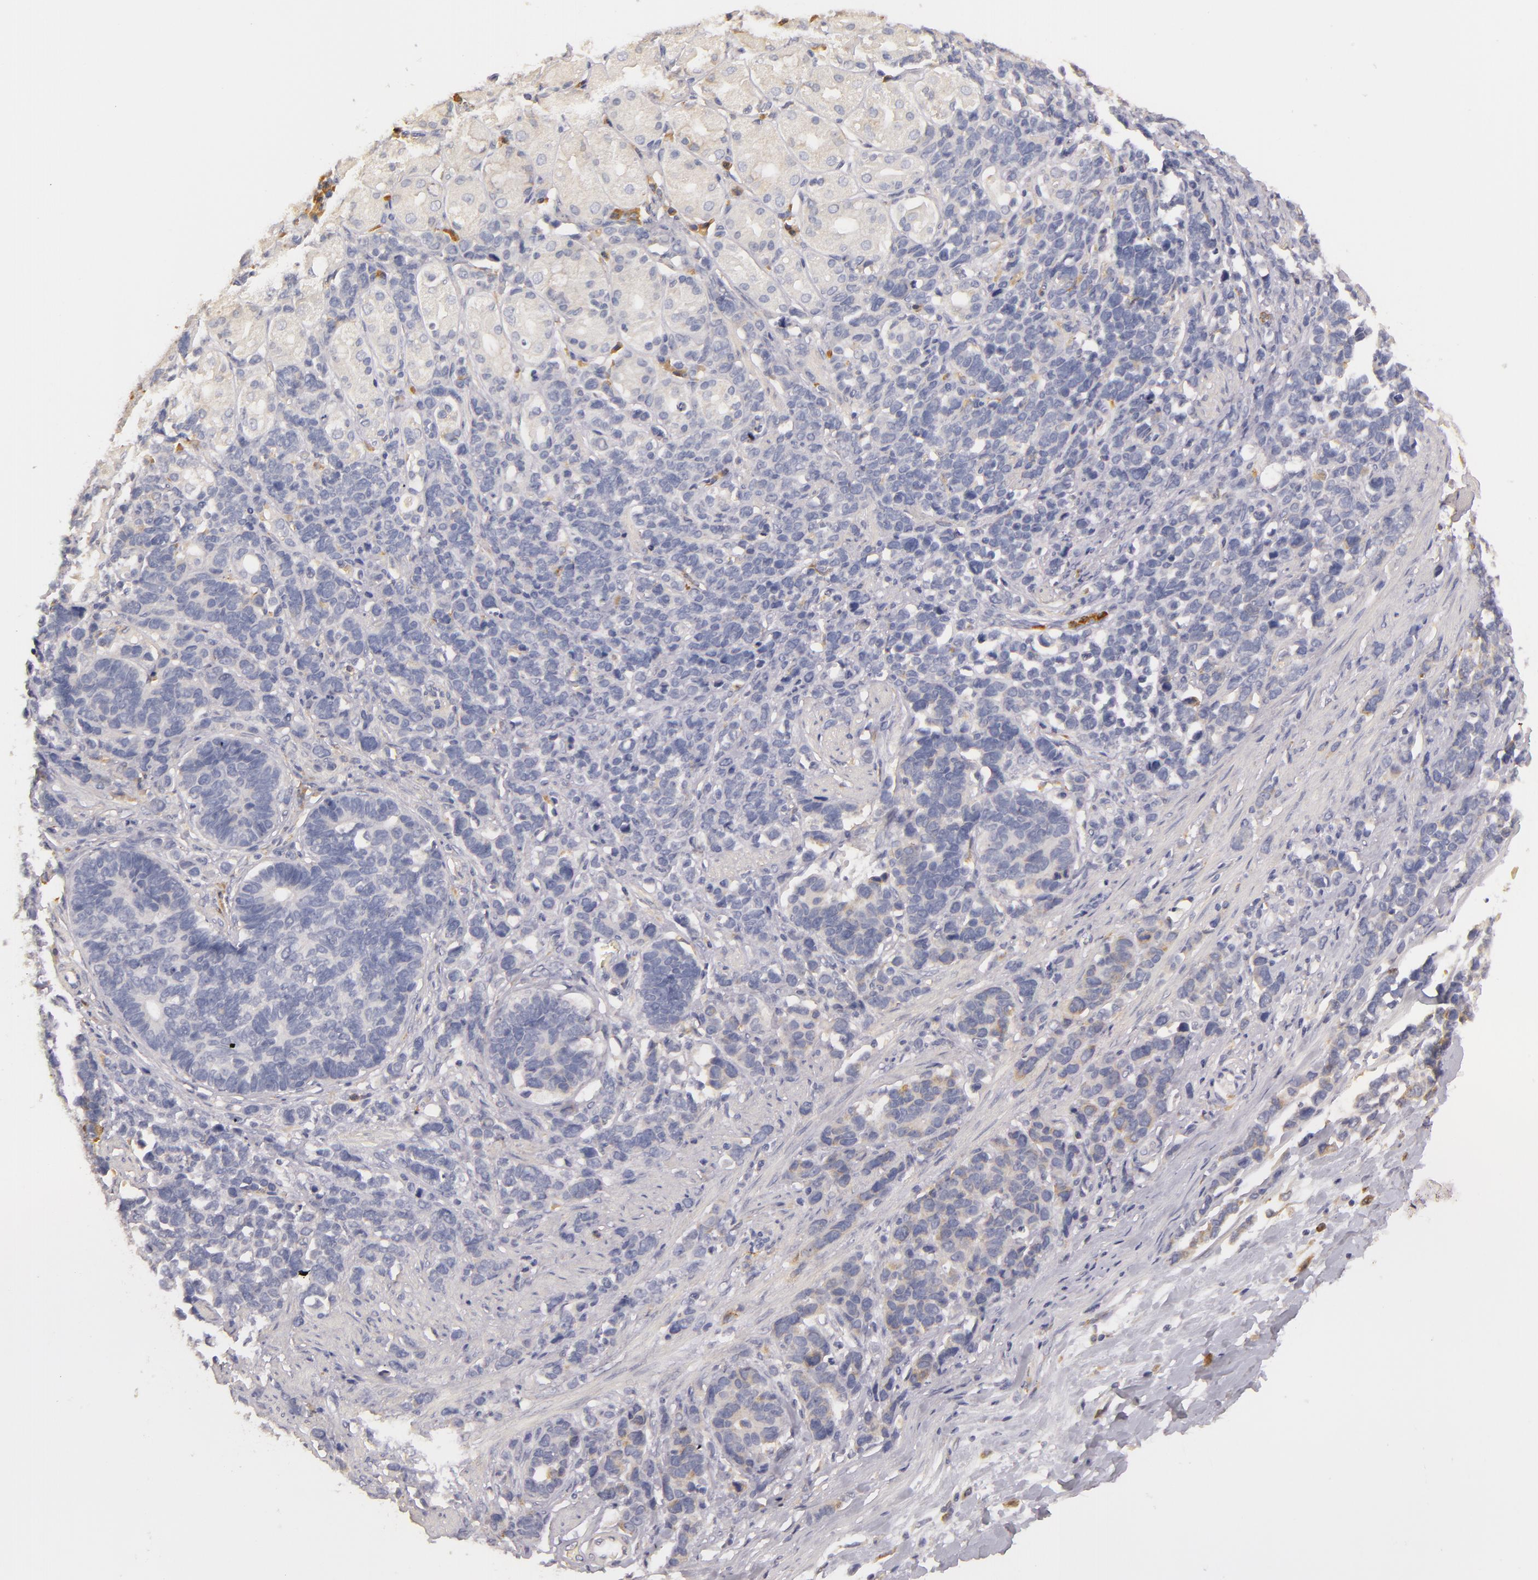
{"staining": {"intensity": "moderate", "quantity": "<25%", "location": "cytoplasmic/membranous"}, "tissue": "stomach cancer", "cell_type": "Tumor cells", "image_type": "cancer", "snomed": [{"axis": "morphology", "description": "Adenocarcinoma, NOS"}, {"axis": "topography", "description": "Stomach, upper"}], "caption": "Immunohistochemical staining of stomach adenocarcinoma exhibits low levels of moderate cytoplasmic/membranous protein expression in approximately <25% of tumor cells. The staining was performed using DAB (3,3'-diaminobenzidine) to visualize the protein expression in brown, while the nuclei were stained in blue with hematoxylin (Magnification: 20x).", "gene": "TLR8", "patient": {"sex": "male", "age": 71}}